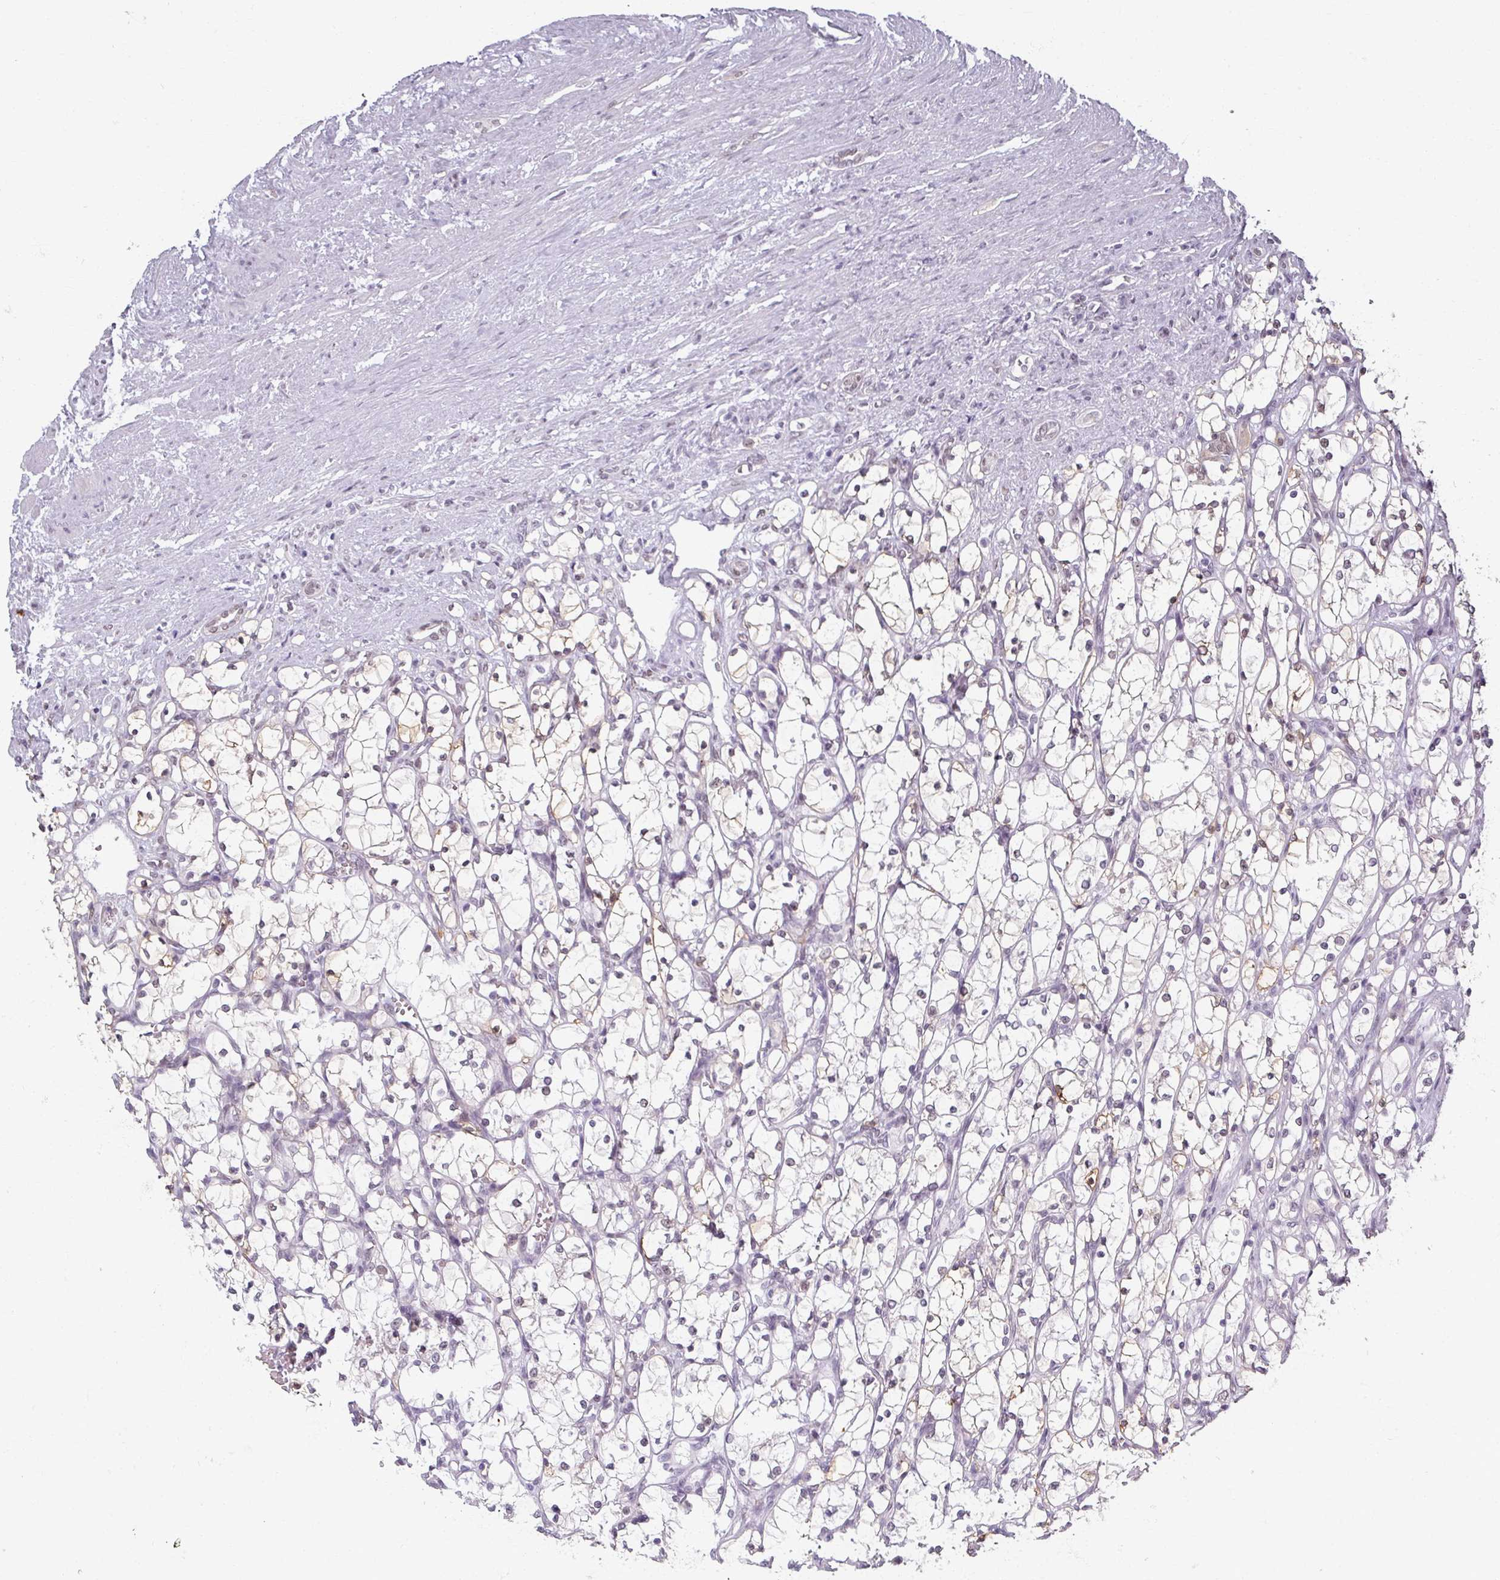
{"staining": {"intensity": "moderate", "quantity": "<25%", "location": "cytoplasmic/membranous,nuclear"}, "tissue": "renal cancer", "cell_type": "Tumor cells", "image_type": "cancer", "snomed": [{"axis": "morphology", "description": "Adenocarcinoma, NOS"}, {"axis": "topography", "description": "Kidney"}], "caption": "Immunohistochemical staining of renal cancer (adenocarcinoma) reveals low levels of moderate cytoplasmic/membranous and nuclear staining in about <25% of tumor cells.", "gene": "RIPOR3", "patient": {"sex": "female", "age": 69}}